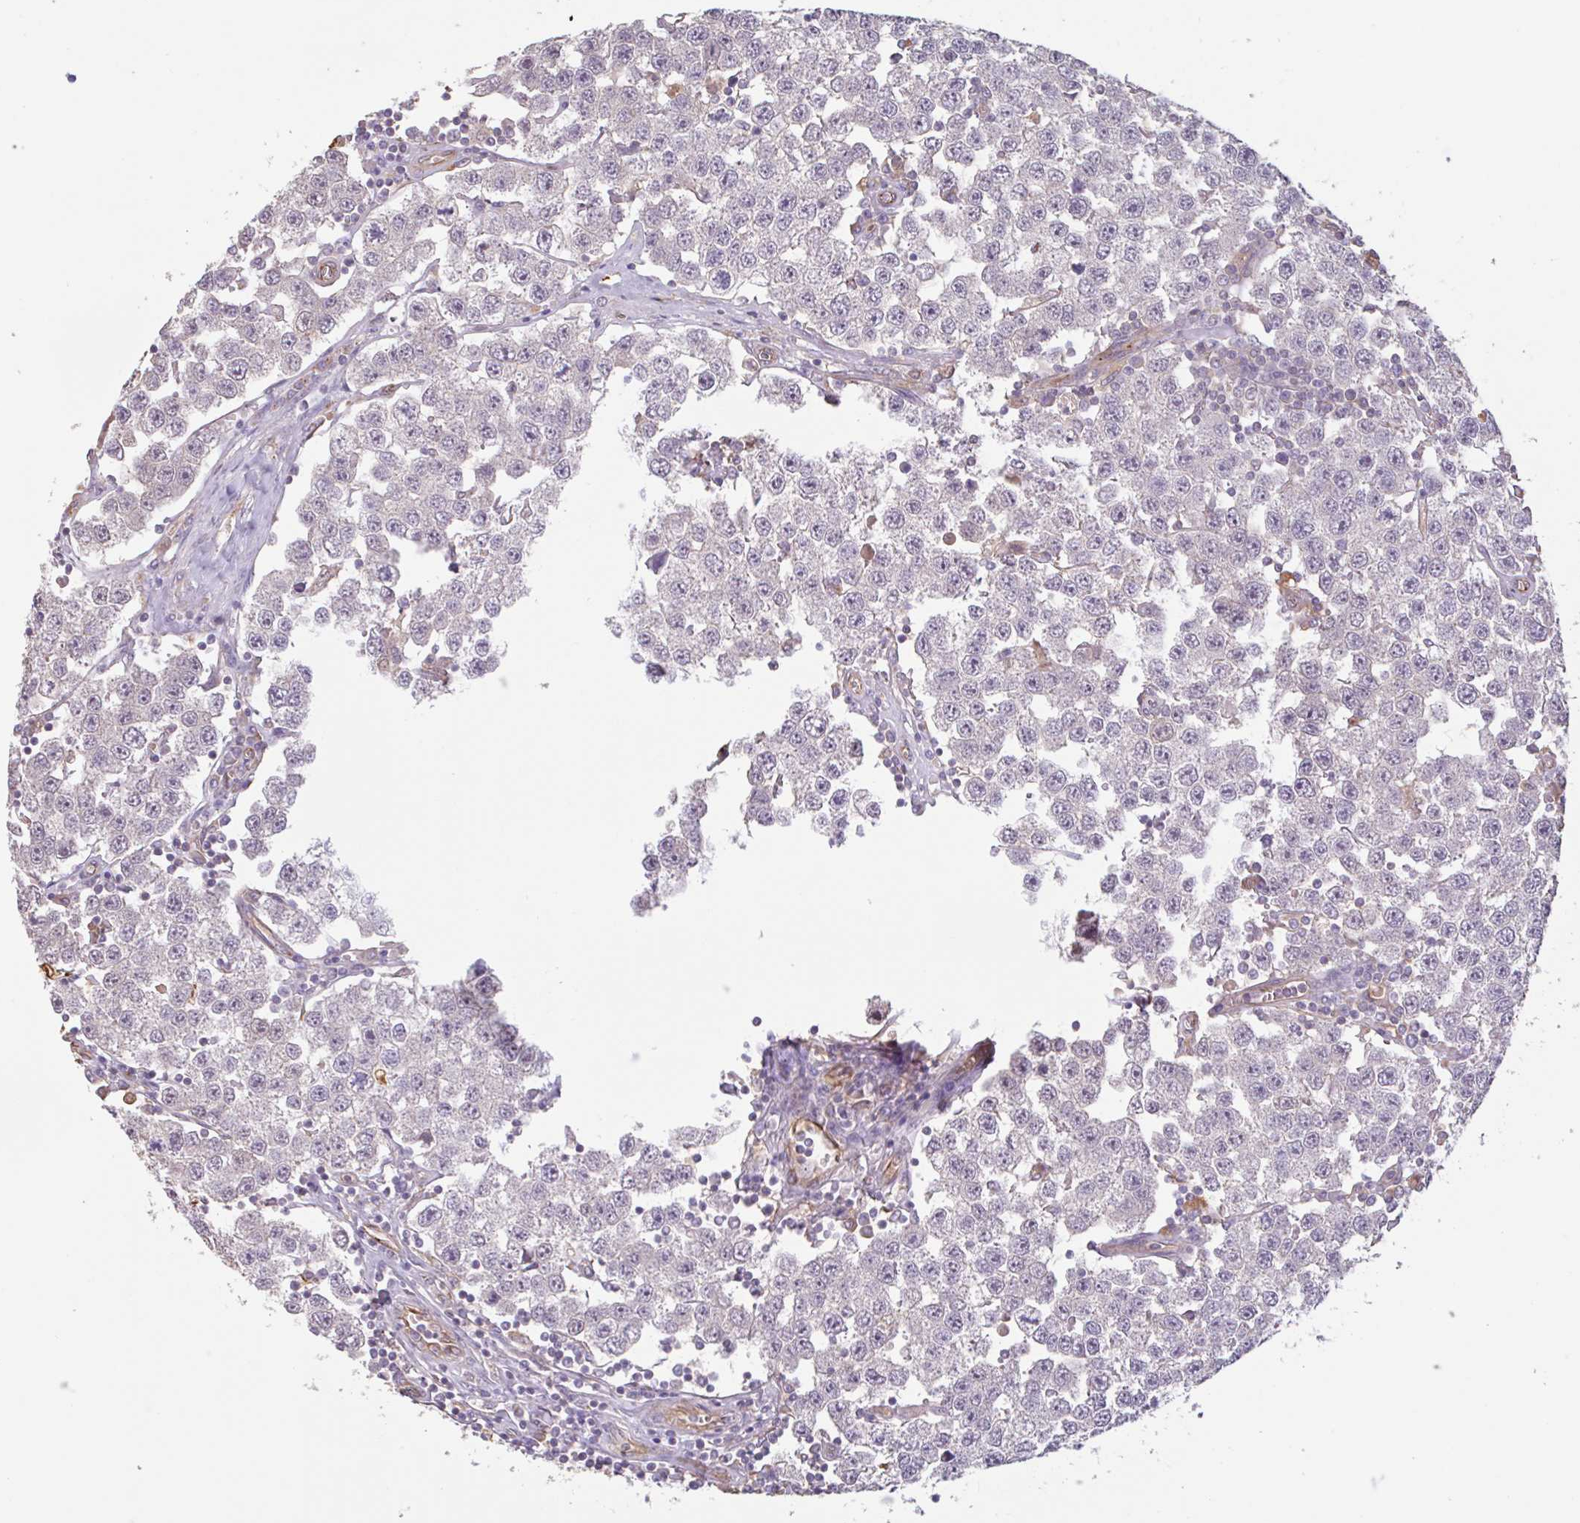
{"staining": {"intensity": "negative", "quantity": "none", "location": "none"}, "tissue": "testis cancer", "cell_type": "Tumor cells", "image_type": "cancer", "snomed": [{"axis": "morphology", "description": "Seminoma, NOS"}, {"axis": "topography", "description": "Testis"}], "caption": "The IHC photomicrograph has no significant staining in tumor cells of seminoma (testis) tissue.", "gene": "ZNF790", "patient": {"sex": "male", "age": 34}}